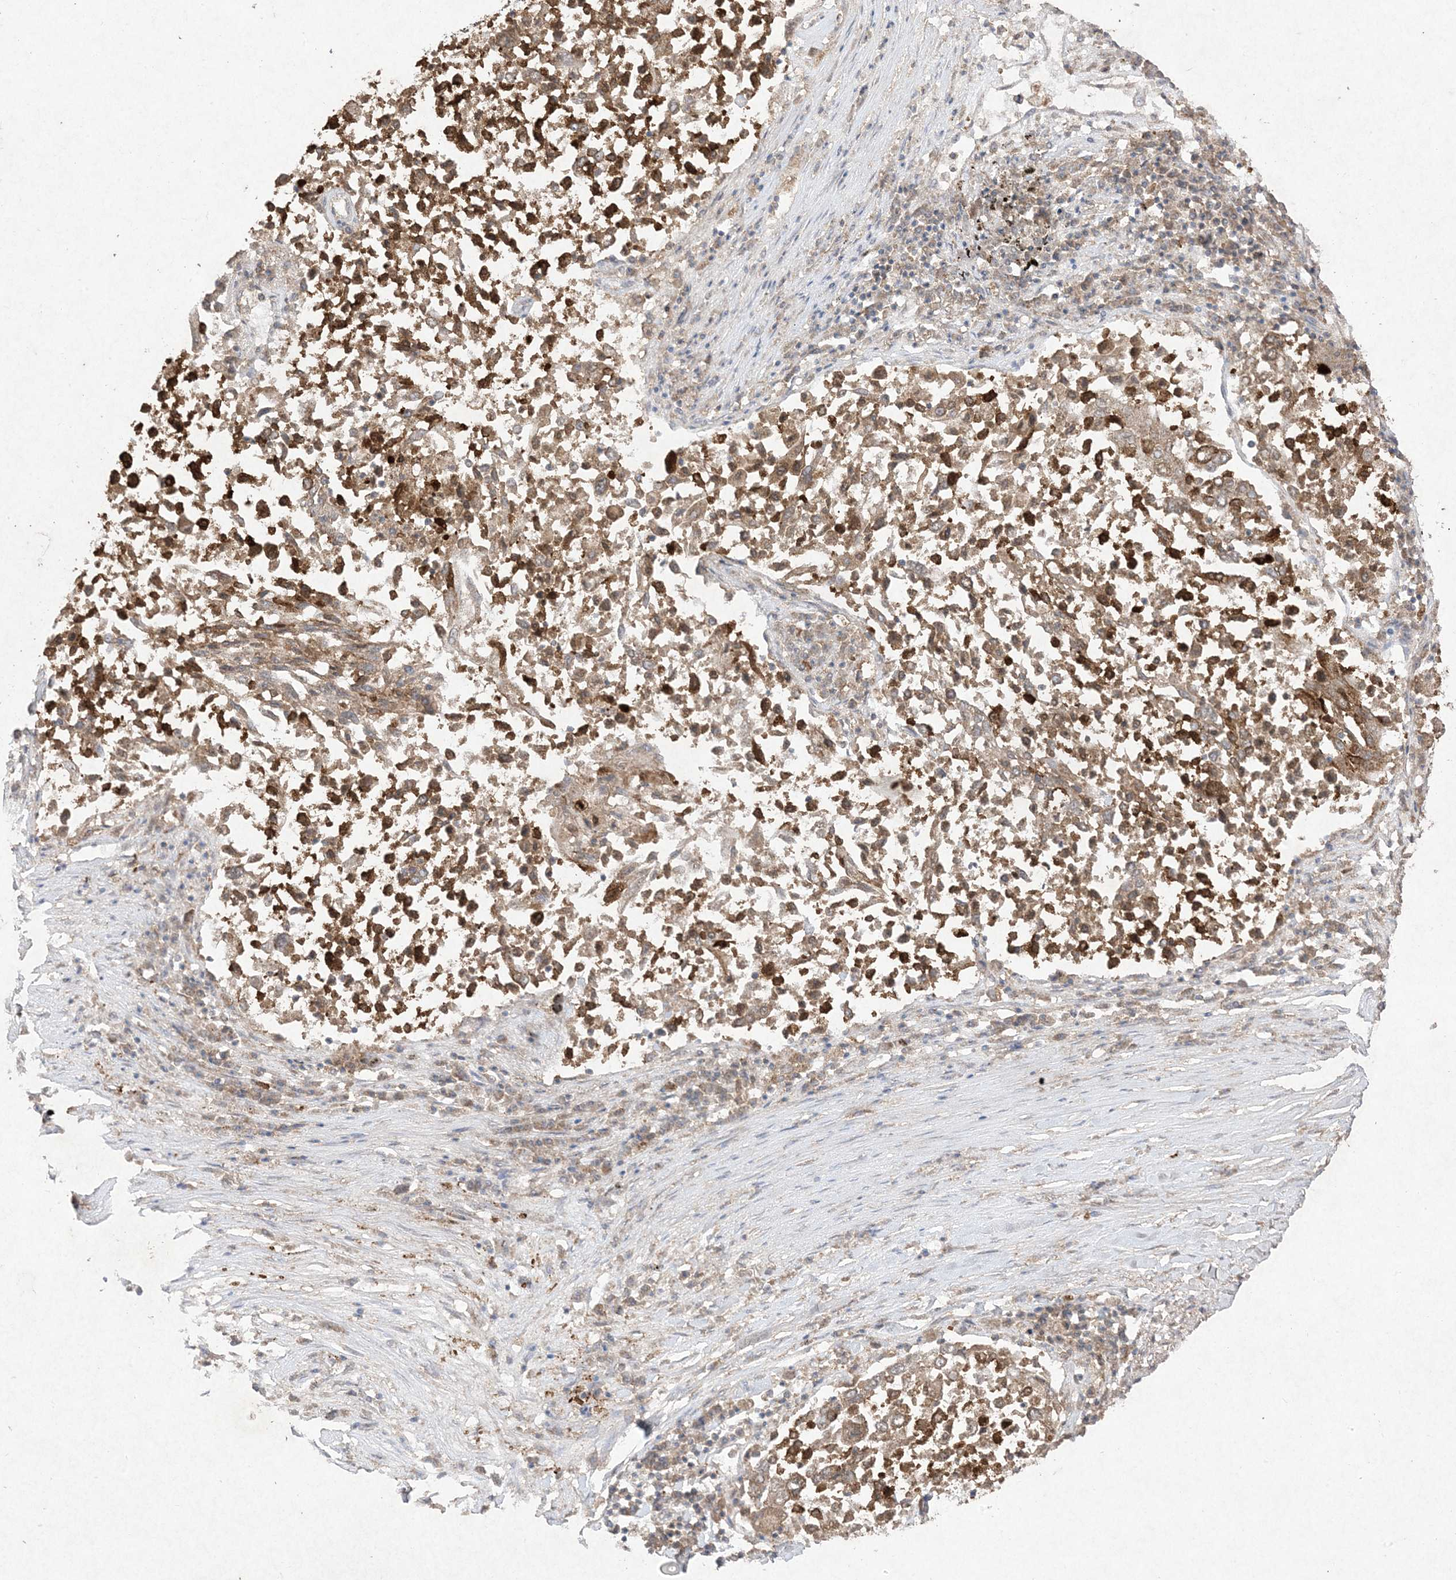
{"staining": {"intensity": "moderate", "quantity": ">75%", "location": "cytoplasmic/membranous"}, "tissue": "lung cancer", "cell_type": "Tumor cells", "image_type": "cancer", "snomed": [{"axis": "morphology", "description": "Squamous cell carcinoma, NOS"}, {"axis": "topography", "description": "Lung"}], "caption": "Protein expression analysis of human lung squamous cell carcinoma reveals moderate cytoplasmic/membranous expression in approximately >75% of tumor cells. Using DAB (3,3'-diaminobenzidine) (brown) and hematoxylin (blue) stains, captured at high magnification using brightfield microscopy.", "gene": "UBE2C", "patient": {"sex": "male", "age": 65}}